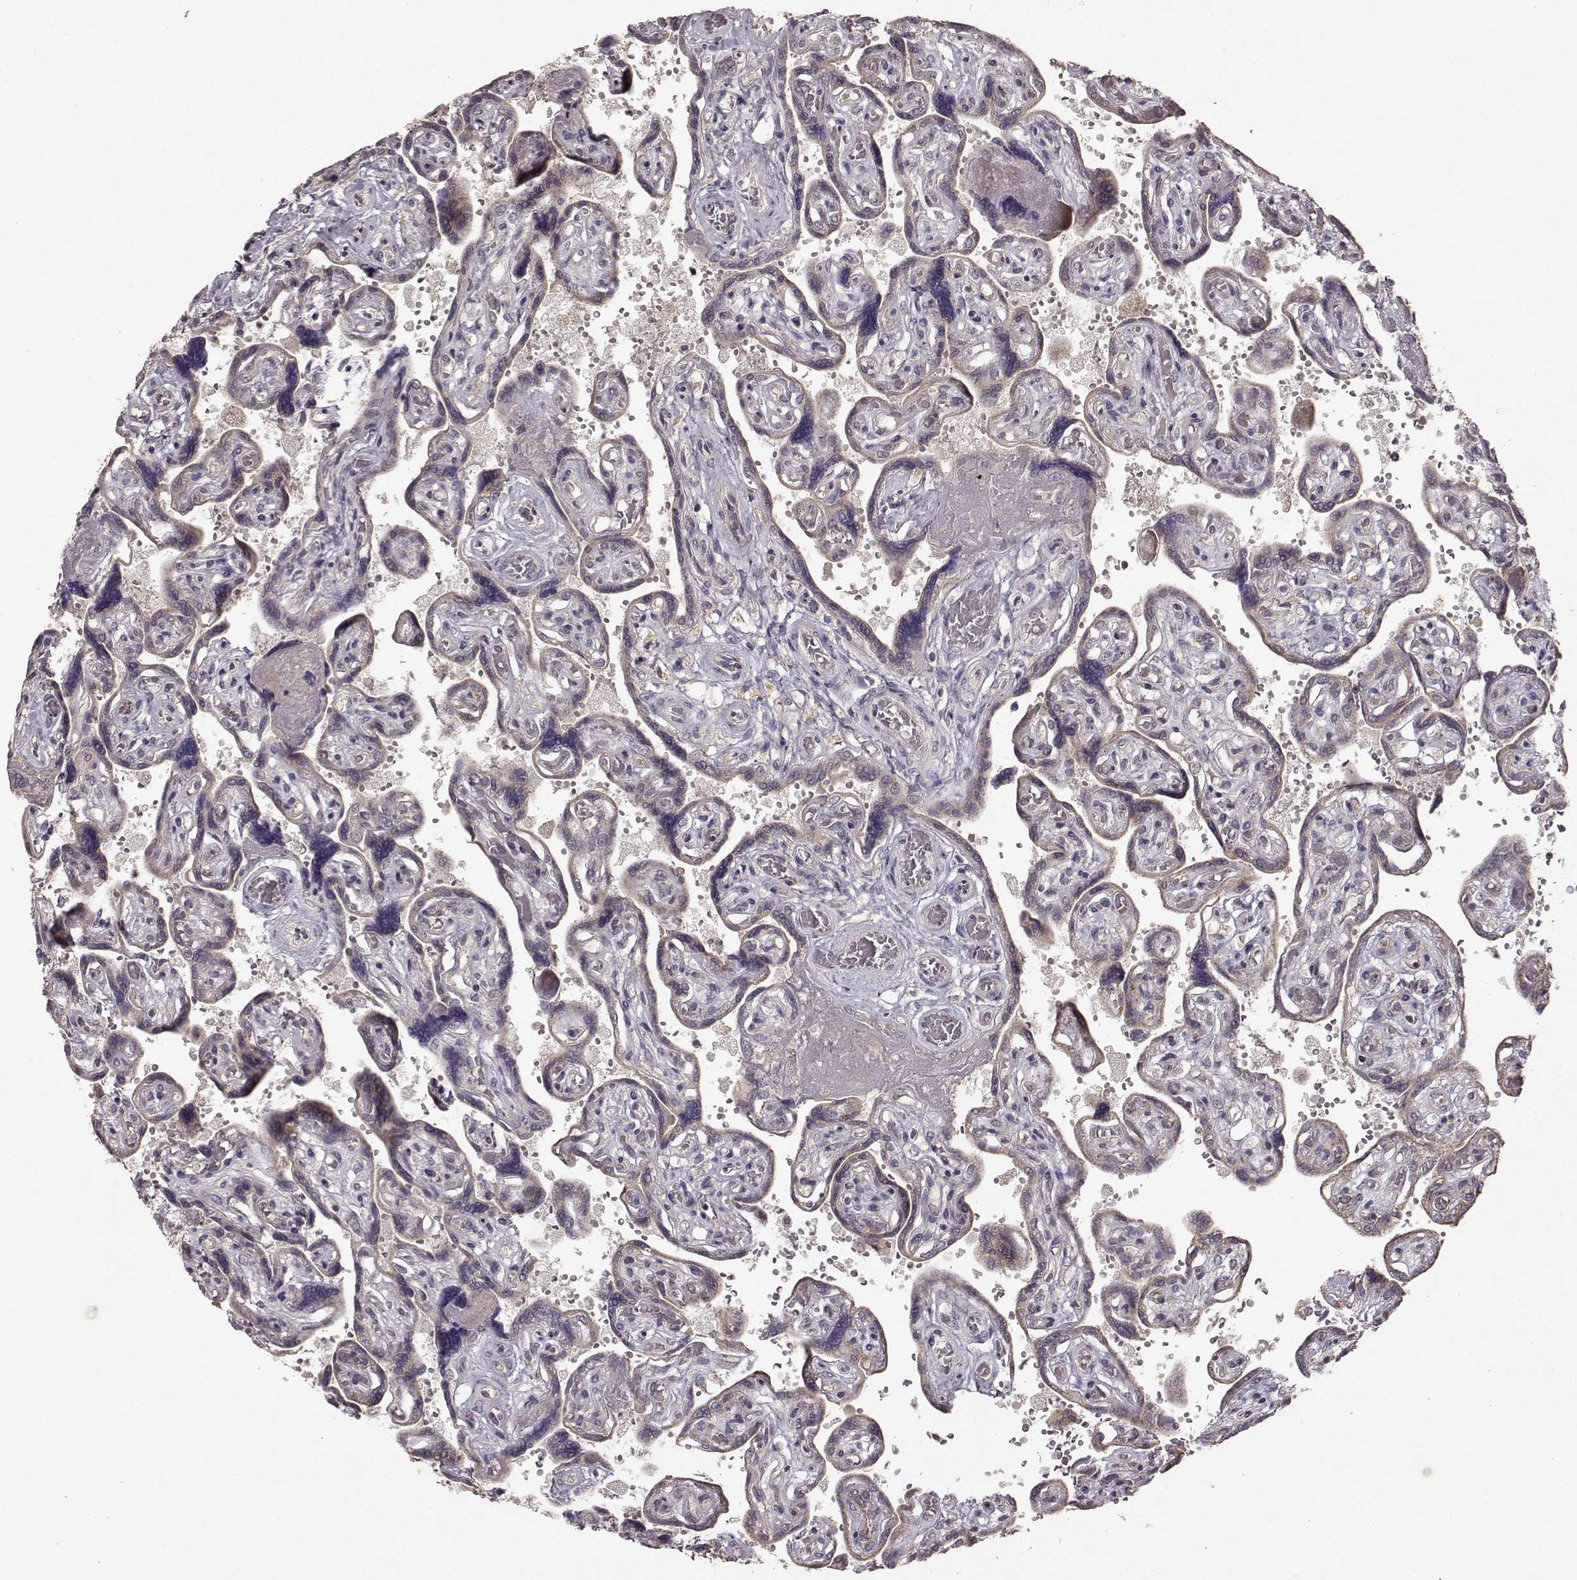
{"staining": {"intensity": "moderate", "quantity": ">75%", "location": "cytoplasmic/membranous"}, "tissue": "placenta", "cell_type": "Decidual cells", "image_type": "normal", "snomed": [{"axis": "morphology", "description": "Normal tissue, NOS"}, {"axis": "topography", "description": "Placenta"}], "caption": "Moderate cytoplasmic/membranous protein staining is seen in approximately >75% of decidual cells in placenta. (DAB (3,3'-diaminobenzidine) IHC with brightfield microscopy, high magnification).", "gene": "CMTM3", "patient": {"sex": "female", "age": 32}}